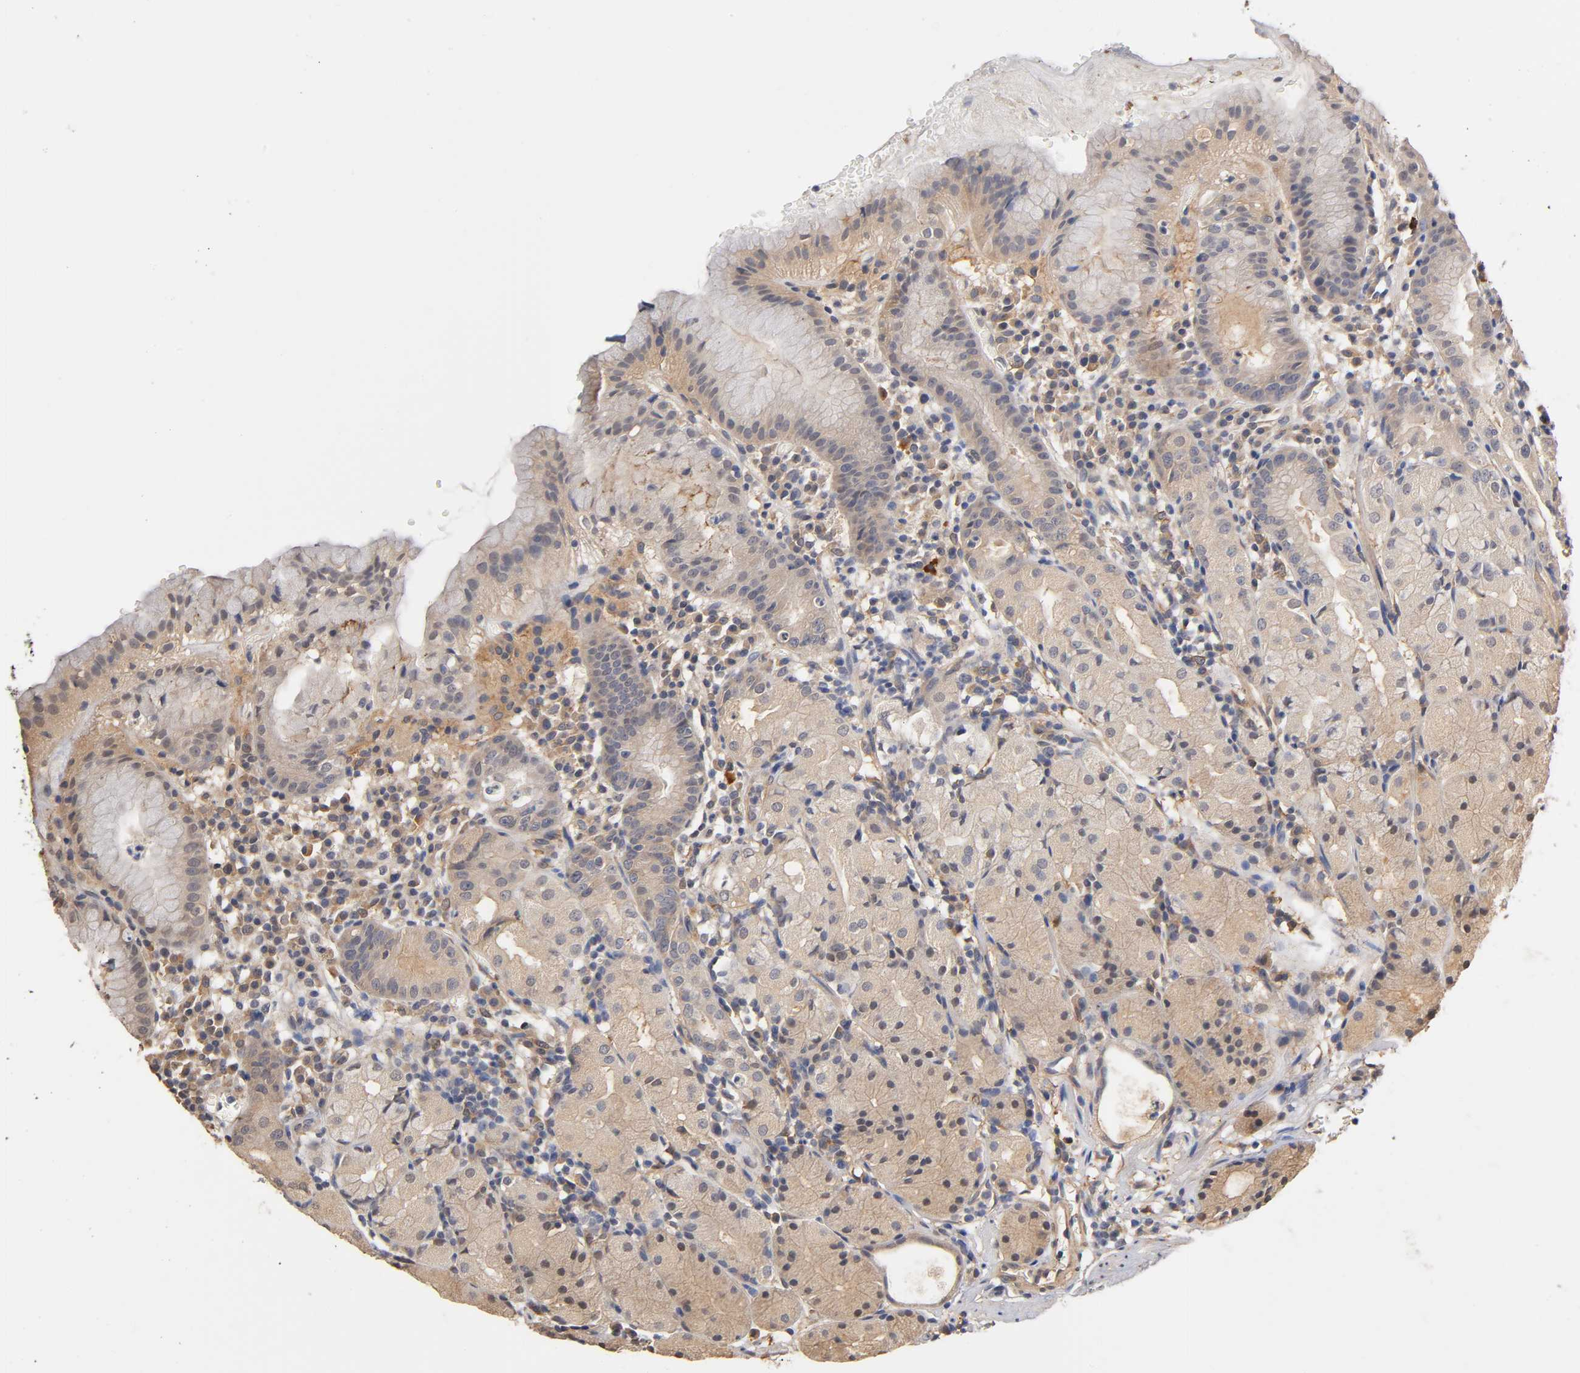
{"staining": {"intensity": "weak", "quantity": ">75%", "location": "cytoplasmic/membranous"}, "tissue": "stomach", "cell_type": "Glandular cells", "image_type": "normal", "snomed": [{"axis": "morphology", "description": "Normal tissue, NOS"}, {"axis": "topography", "description": "Stomach"}, {"axis": "topography", "description": "Stomach, lower"}], "caption": "Immunohistochemistry (IHC) micrograph of unremarkable stomach: human stomach stained using immunohistochemistry (IHC) exhibits low levels of weak protein expression localized specifically in the cytoplasmic/membranous of glandular cells, appearing as a cytoplasmic/membranous brown color.", "gene": "PDE5A", "patient": {"sex": "female", "age": 75}}